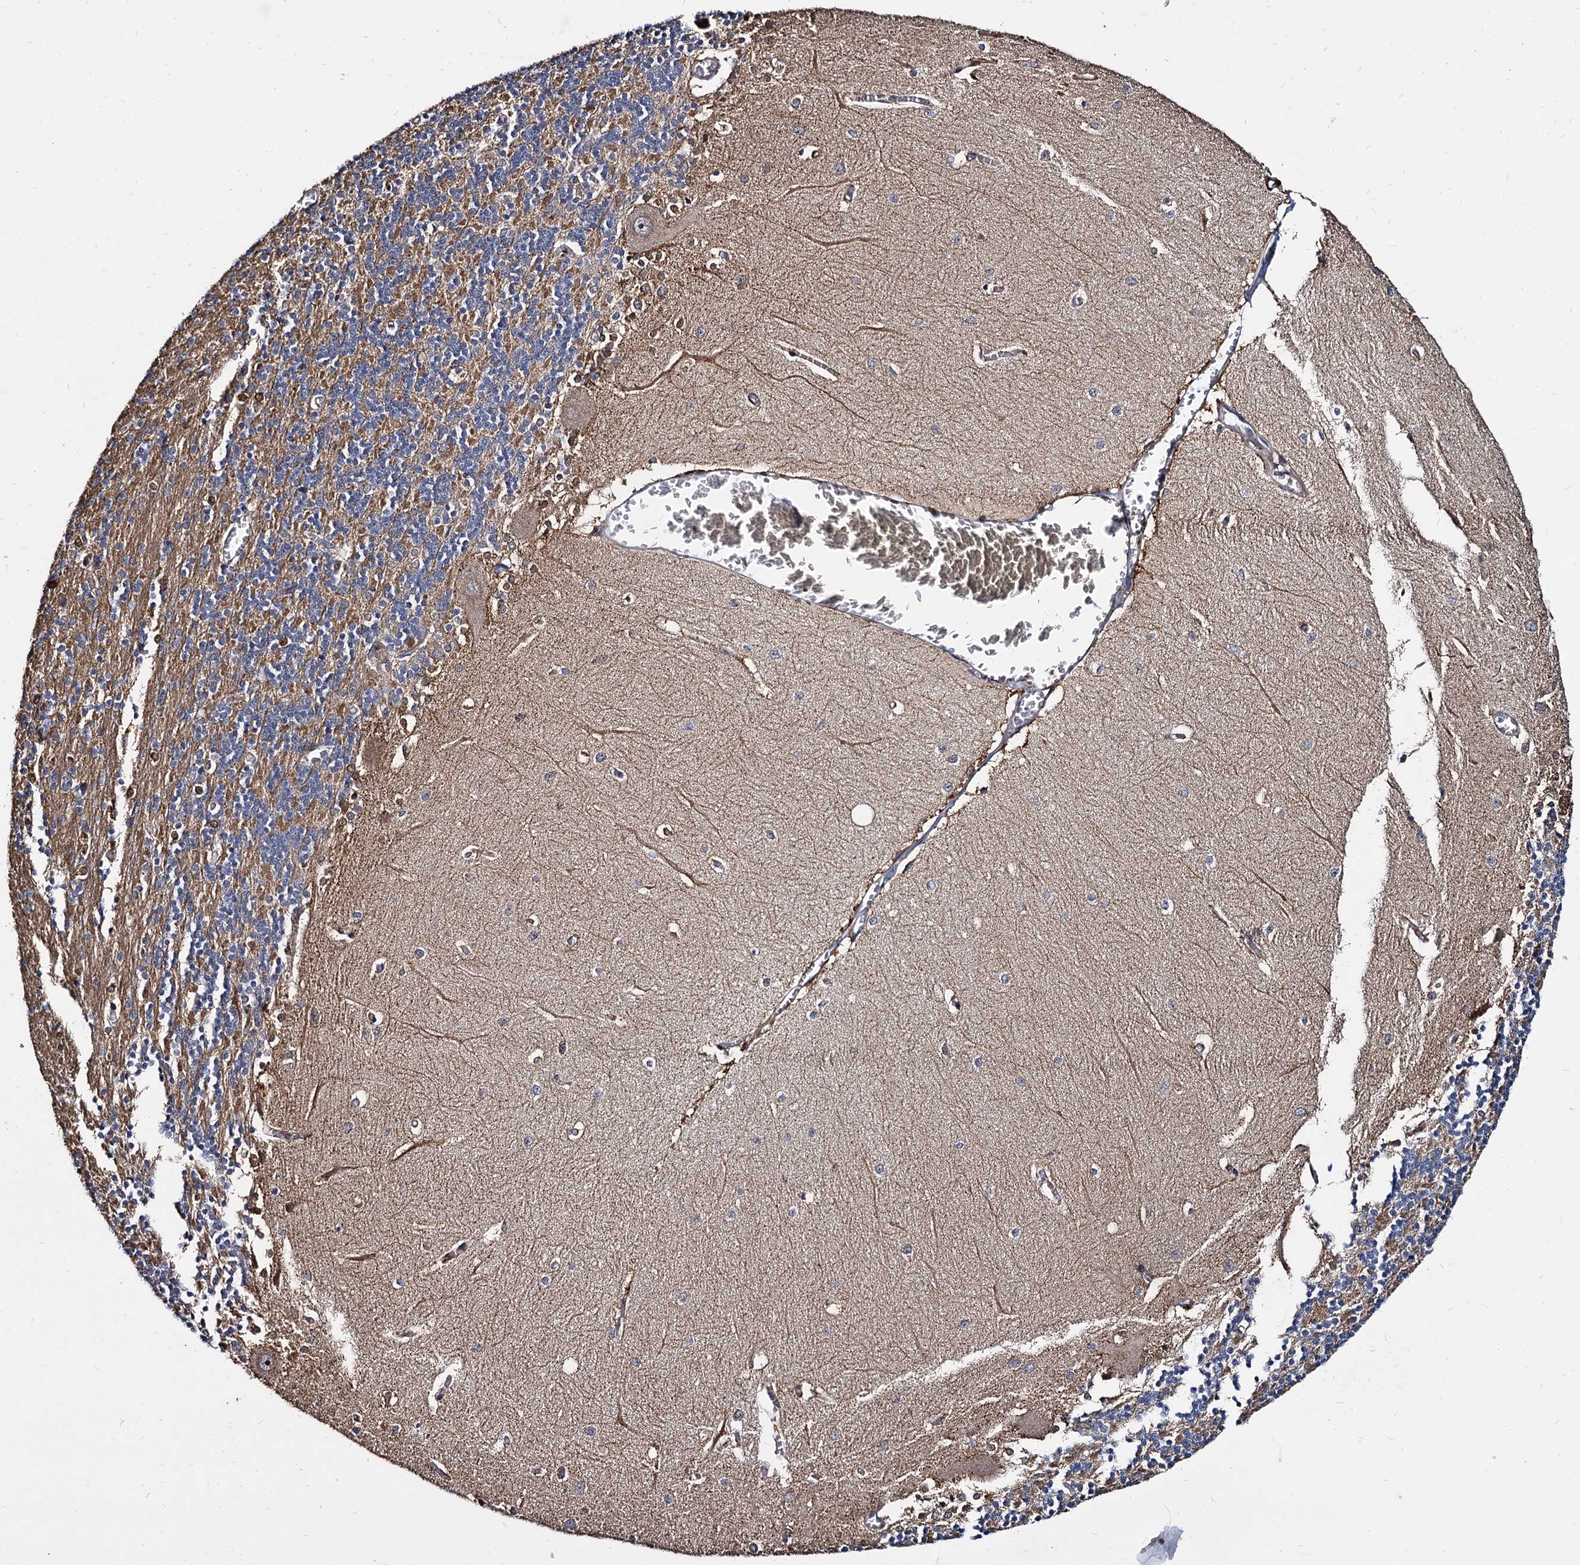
{"staining": {"intensity": "weak", "quantity": ">75%", "location": "cytoplasmic/membranous"}, "tissue": "cerebellum", "cell_type": "Cells in granular layer", "image_type": "normal", "snomed": [{"axis": "morphology", "description": "Normal tissue, NOS"}, {"axis": "topography", "description": "Cerebellum"}], "caption": "IHC histopathology image of benign human cerebellum stained for a protein (brown), which shows low levels of weak cytoplasmic/membranous staining in approximately >75% of cells in granular layer.", "gene": "WWC3", "patient": {"sex": "male", "age": 37}}